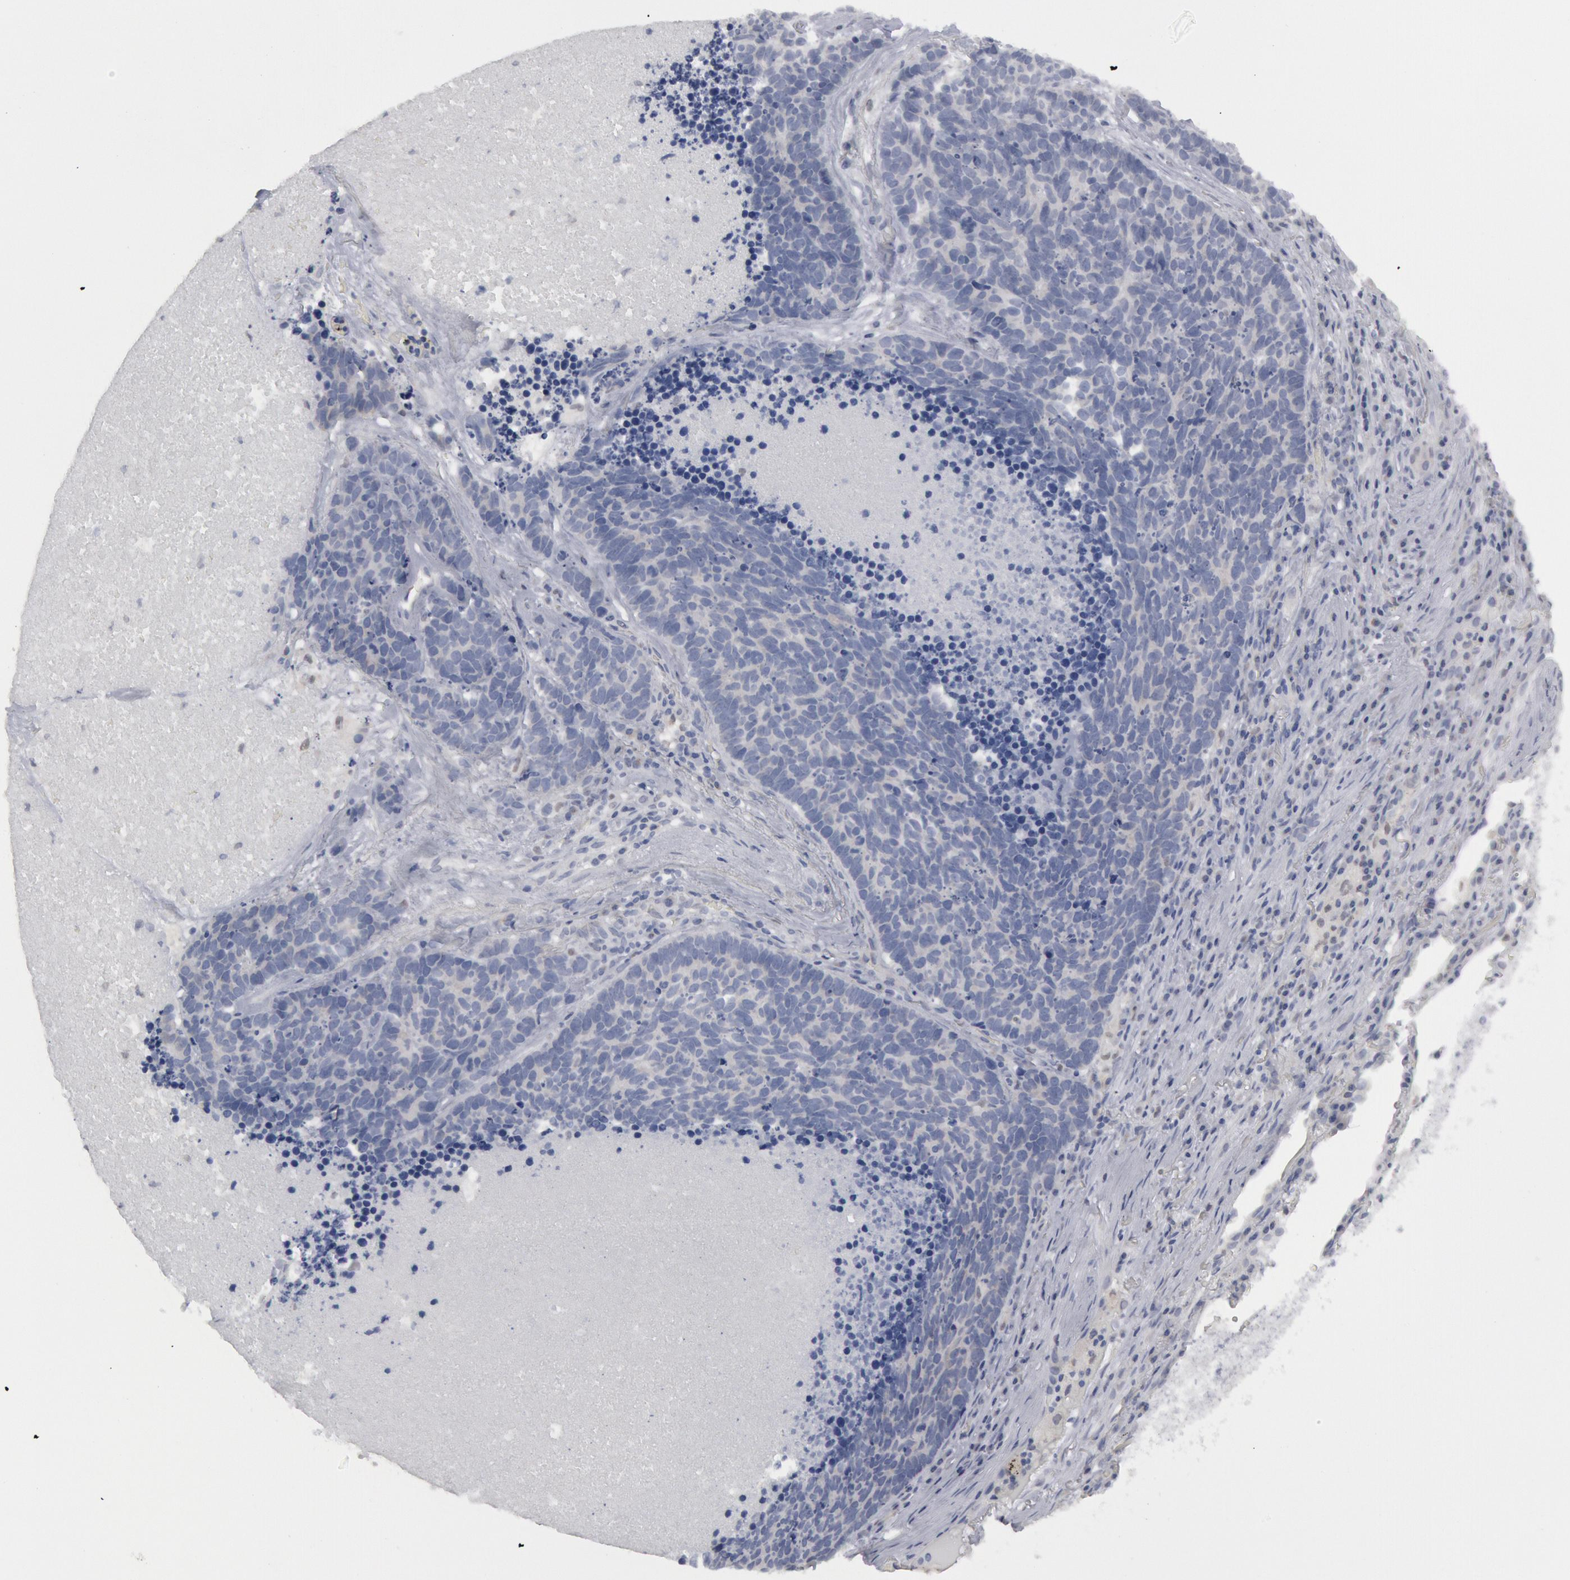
{"staining": {"intensity": "negative", "quantity": "none", "location": "none"}, "tissue": "lung cancer", "cell_type": "Tumor cells", "image_type": "cancer", "snomed": [{"axis": "morphology", "description": "Neoplasm, malignant, NOS"}, {"axis": "topography", "description": "Lung"}], "caption": "Immunohistochemistry micrograph of human lung cancer stained for a protein (brown), which exhibits no expression in tumor cells. (Brightfield microscopy of DAB immunohistochemistry at high magnification).", "gene": "DMC1", "patient": {"sex": "female", "age": 75}}